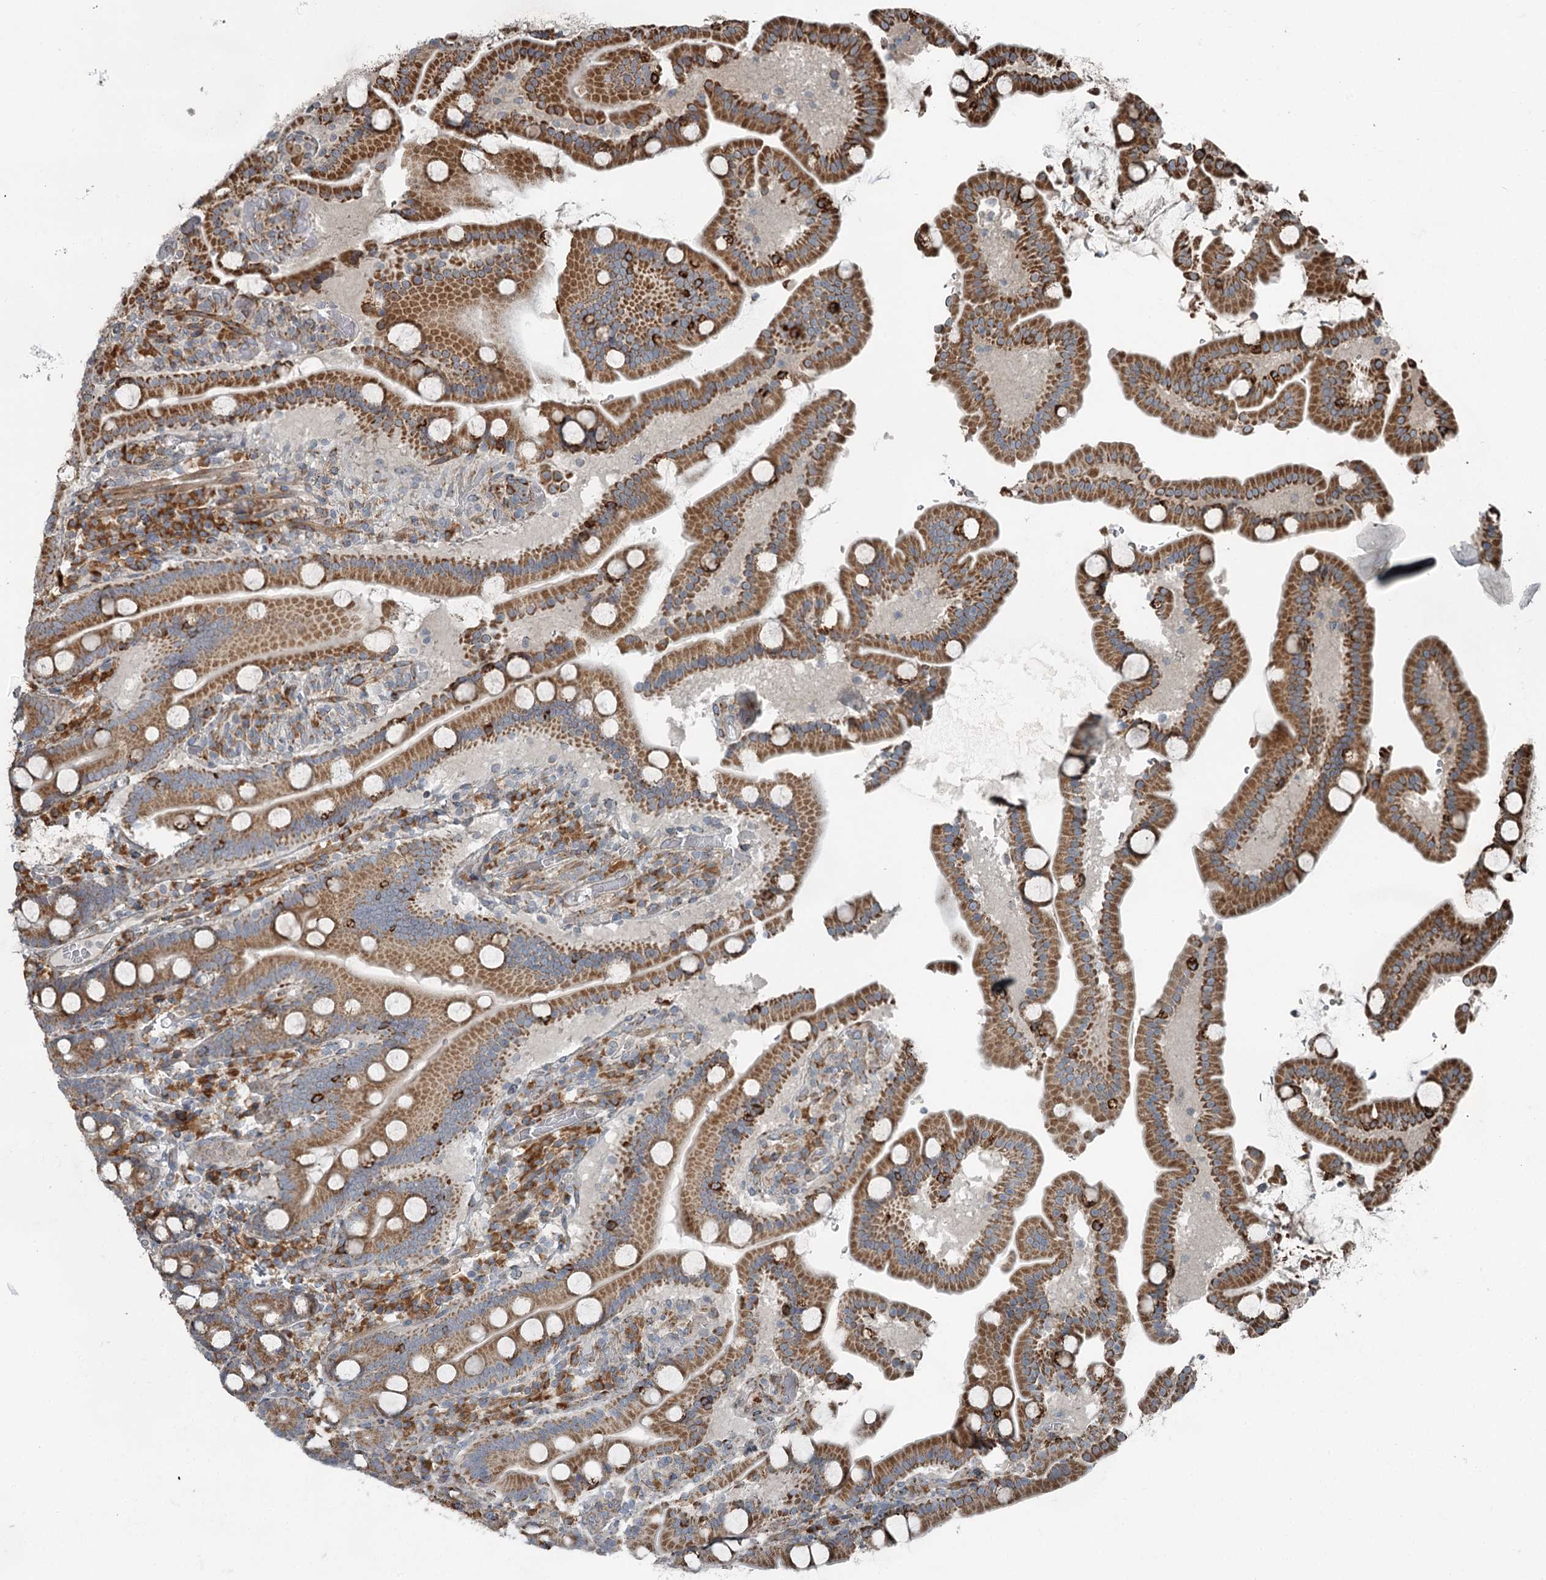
{"staining": {"intensity": "strong", "quantity": ">75%", "location": "cytoplasmic/membranous"}, "tissue": "duodenum", "cell_type": "Glandular cells", "image_type": "normal", "snomed": [{"axis": "morphology", "description": "Normal tissue, NOS"}, {"axis": "topography", "description": "Duodenum"}], "caption": "A high amount of strong cytoplasmic/membranous staining is present in approximately >75% of glandular cells in normal duodenum.", "gene": "RASSF8", "patient": {"sex": "male", "age": 55}}